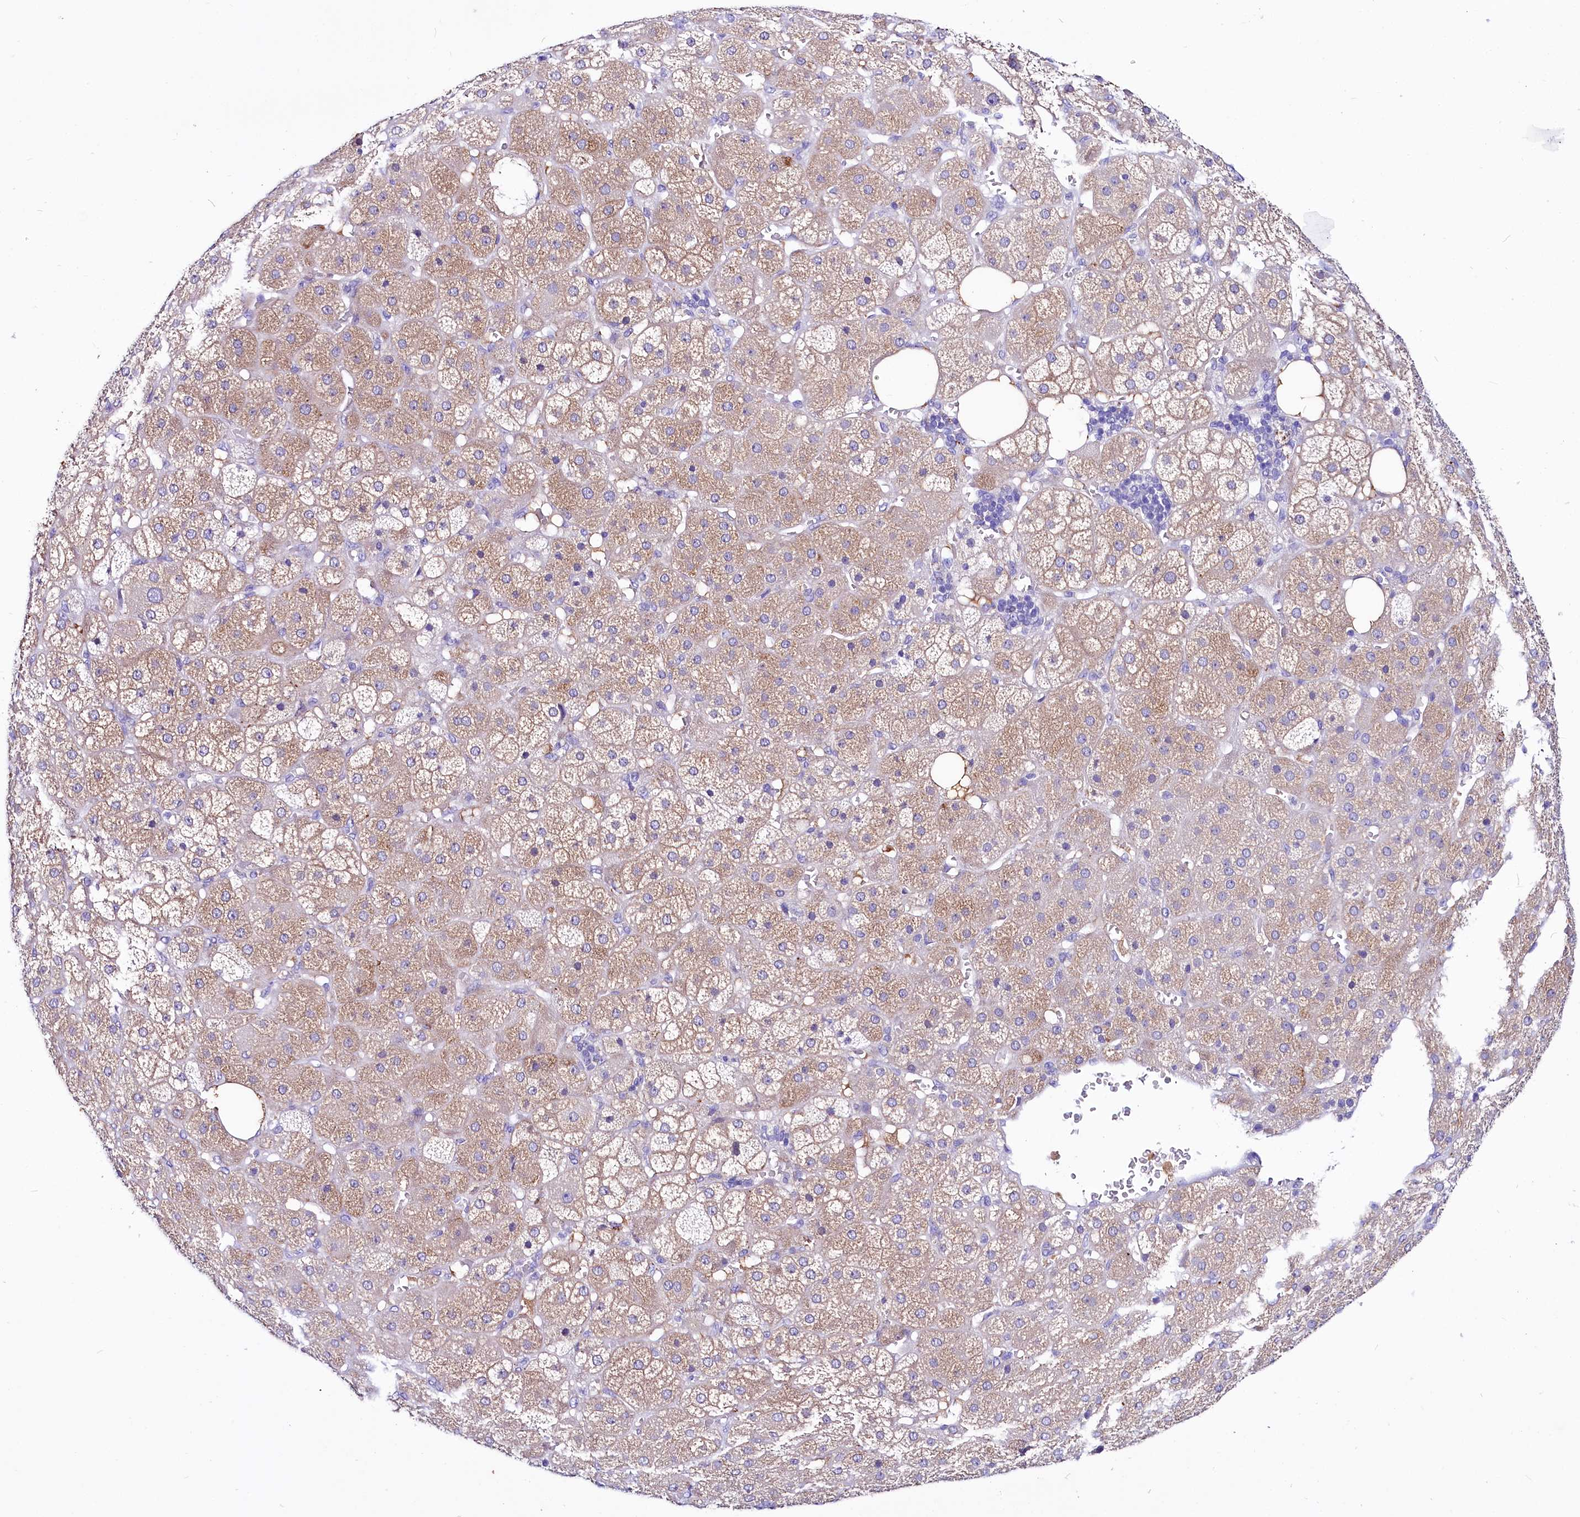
{"staining": {"intensity": "weak", "quantity": "25%-75%", "location": "cytoplasmic/membranous"}, "tissue": "adrenal gland", "cell_type": "Glandular cells", "image_type": "normal", "snomed": [{"axis": "morphology", "description": "Normal tissue, NOS"}, {"axis": "topography", "description": "Adrenal gland"}], "caption": "Weak cytoplasmic/membranous staining is present in about 25%-75% of glandular cells in unremarkable adrenal gland. (IHC, brightfield microscopy, high magnification).", "gene": "ABHD5", "patient": {"sex": "female", "age": 57}}